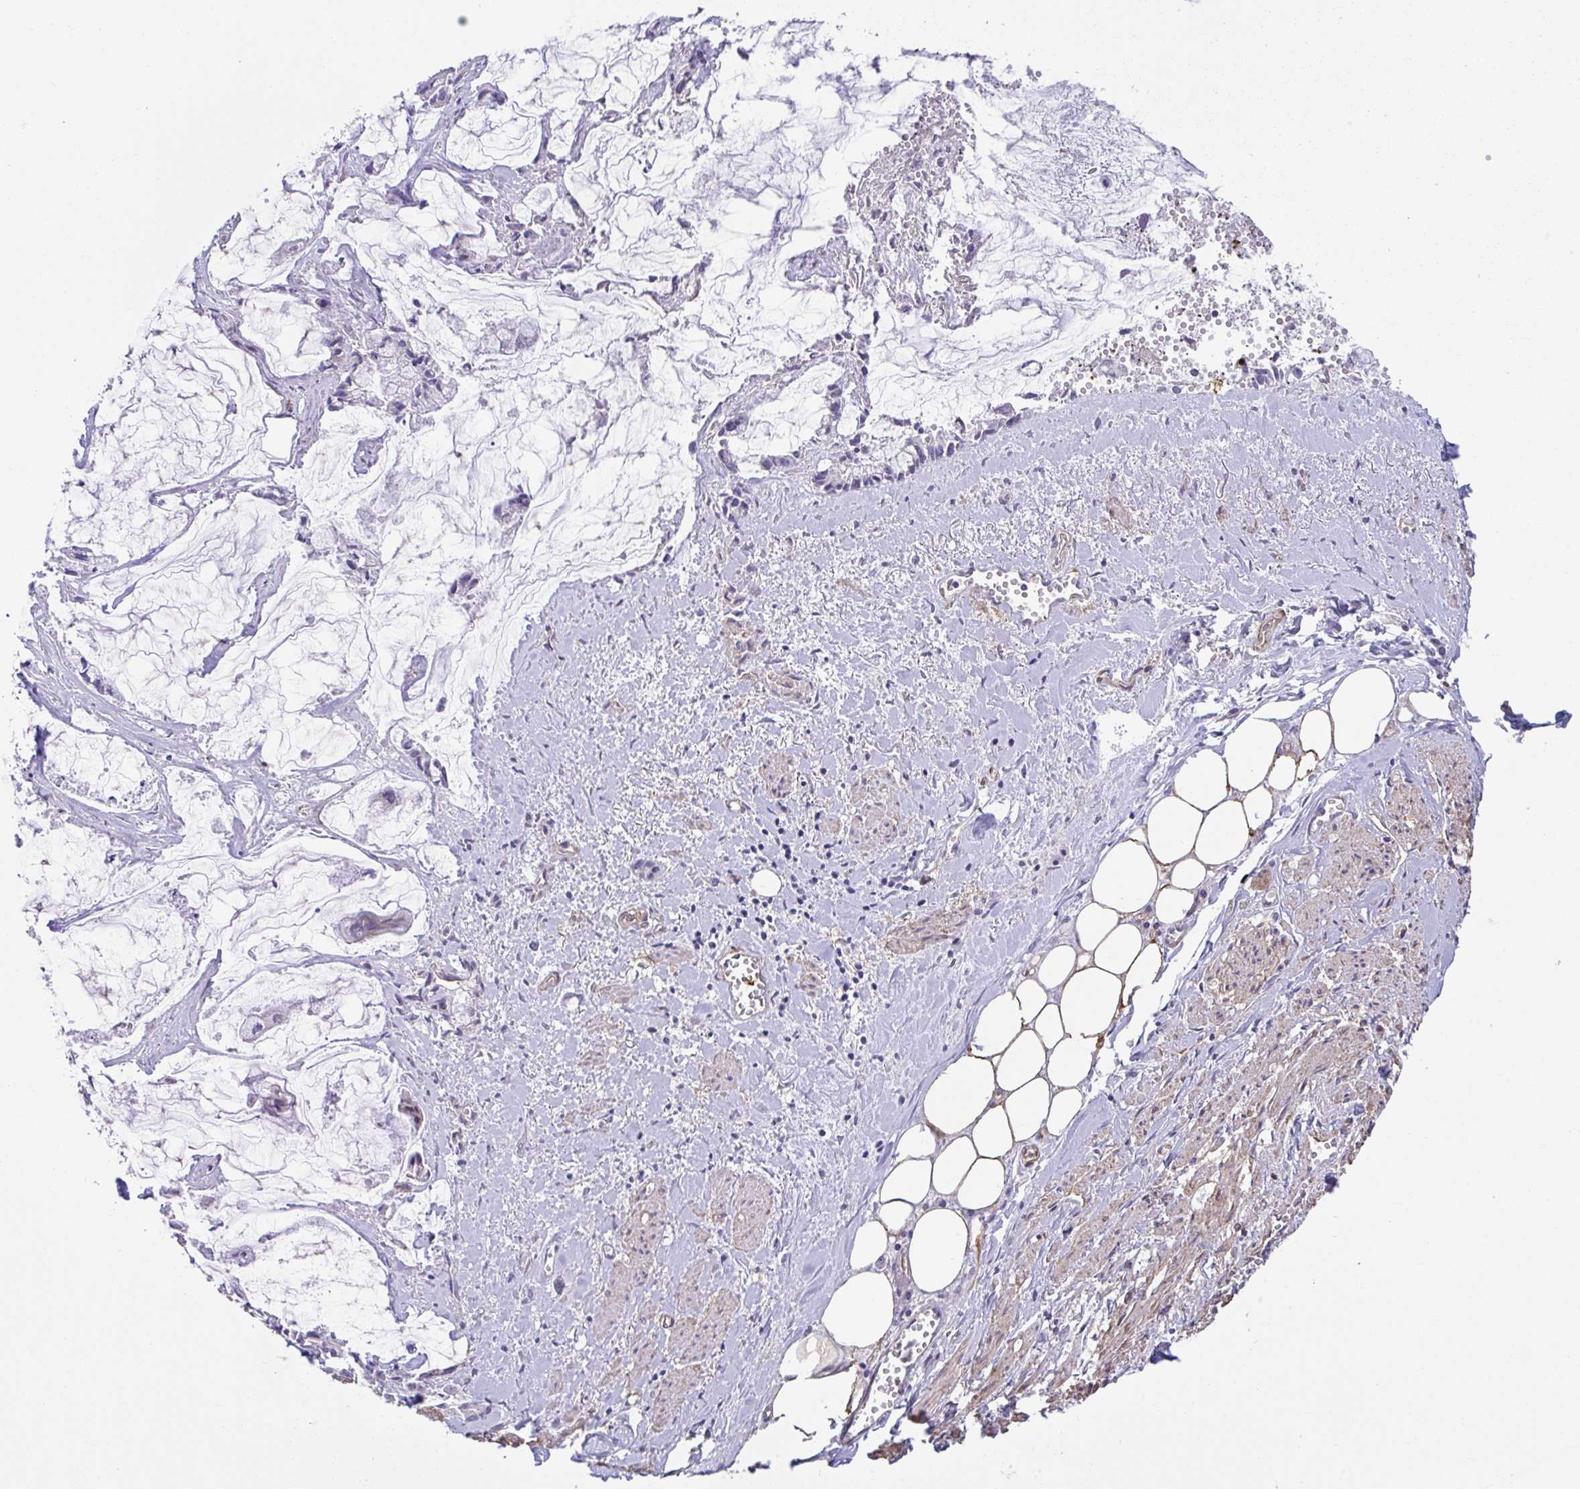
{"staining": {"intensity": "negative", "quantity": "none", "location": "none"}, "tissue": "ovarian cancer", "cell_type": "Tumor cells", "image_type": "cancer", "snomed": [{"axis": "morphology", "description": "Cystadenocarcinoma, mucinous, NOS"}, {"axis": "topography", "description": "Ovary"}], "caption": "Immunohistochemistry of ovarian cancer (mucinous cystadenocarcinoma) shows no staining in tumor cells.", "gene": "RHOXF1", "patient": {"sex": "female", "age": 90}}